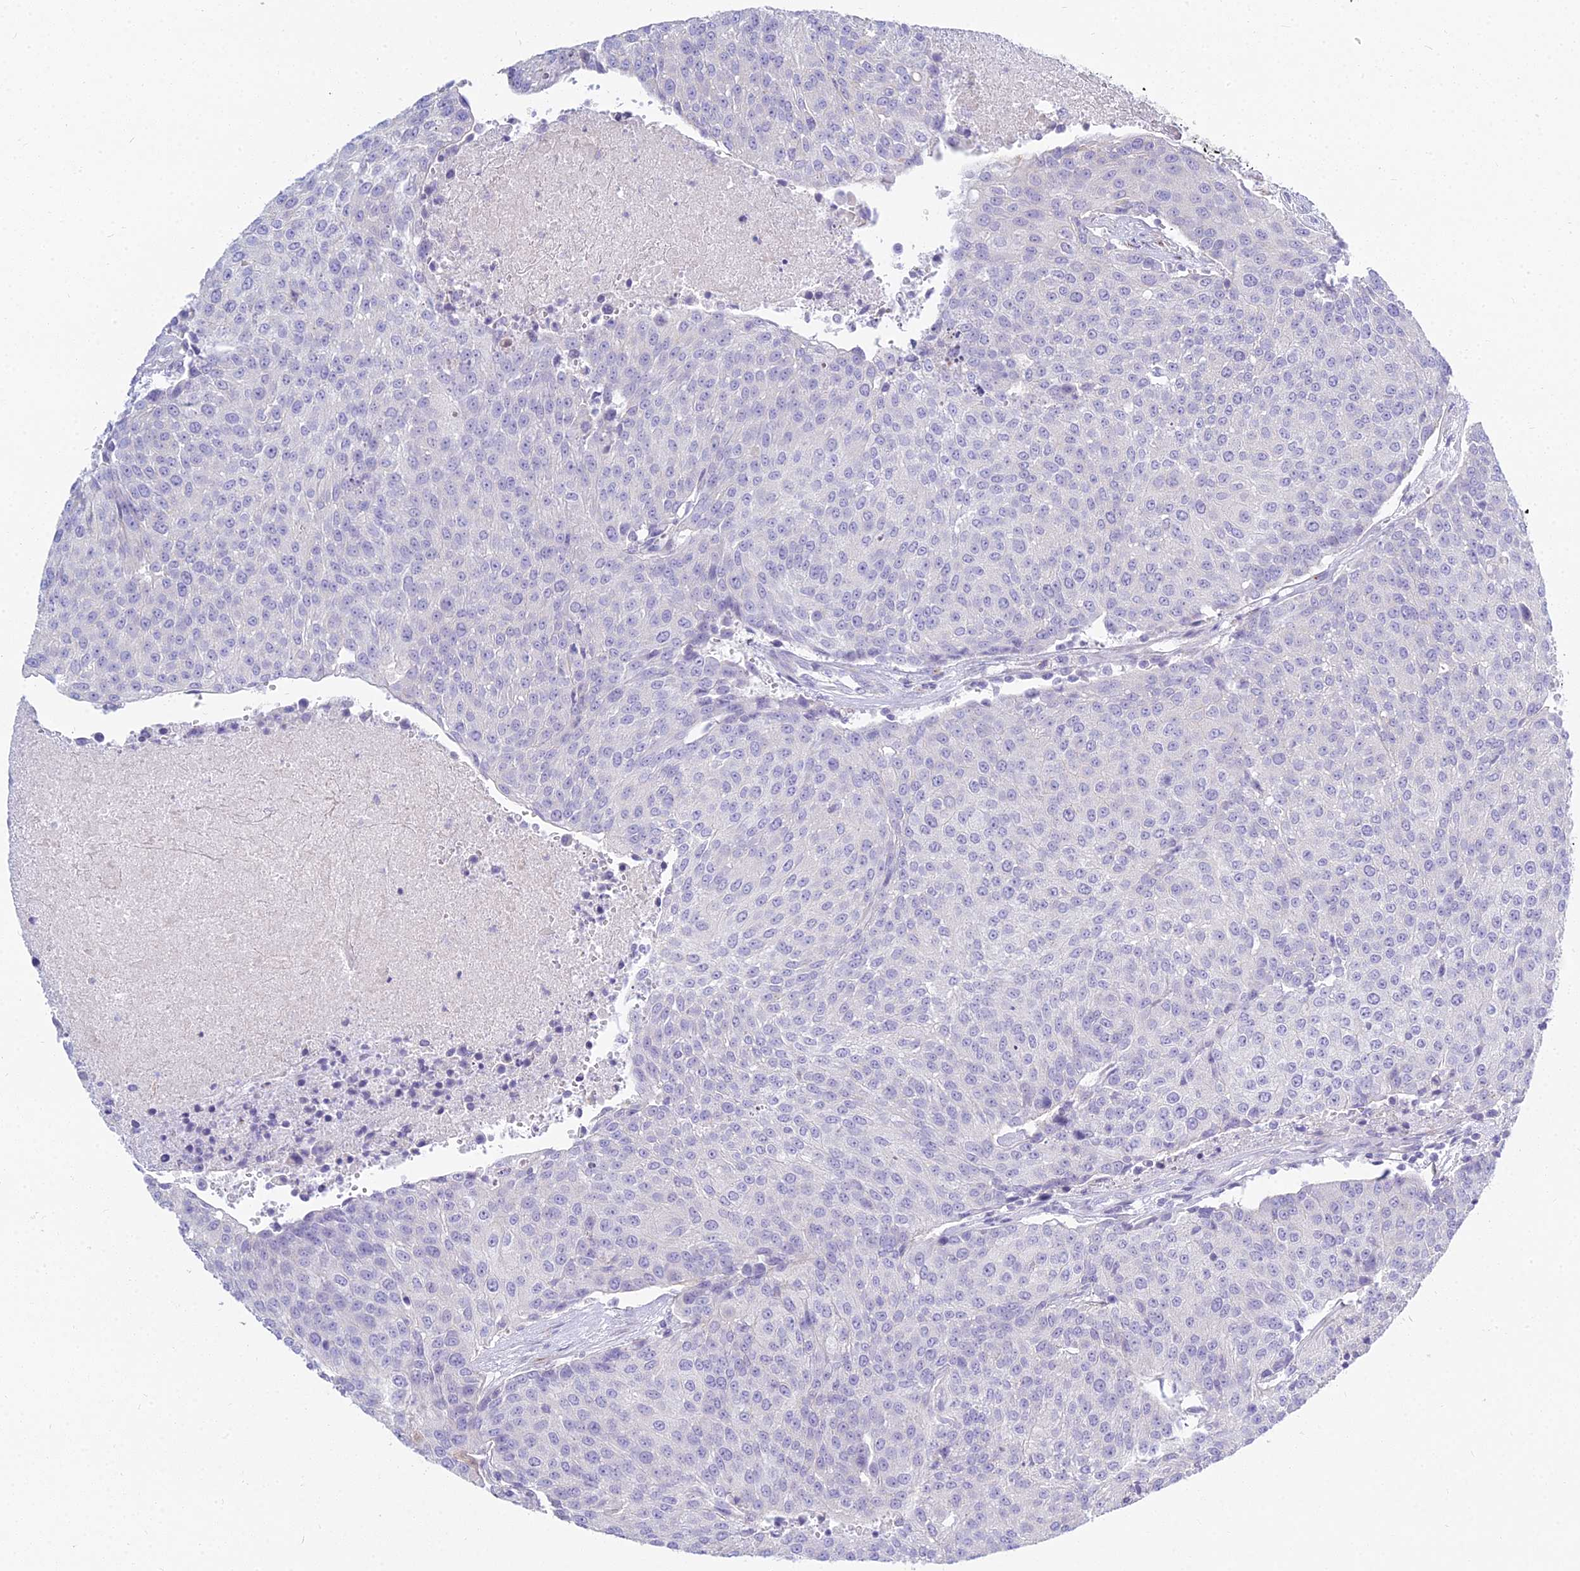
{"staining": {"intensity": "negative", "quantity": "none", "location": "none"}, "tissue": "urothelial cancer", "cell_type": "Tumor cells", "image_type": "cancer", "snomed": [{"axis": "morphology", "description": "Urothelial carcinoma, High grade"}, {"axis": "topography", "description": "Urinary bladder"}], "caption": "Immunohistochemistry photomicrograph of neoplastic tissue: human high-grade urothelial carcinoma stained with DAB (3,3'-diaminobenzidine) reveals no significant protein staining in tumor cells.", "gene": "SMIM24", "patient": {"sex": "female", "age": 85}}